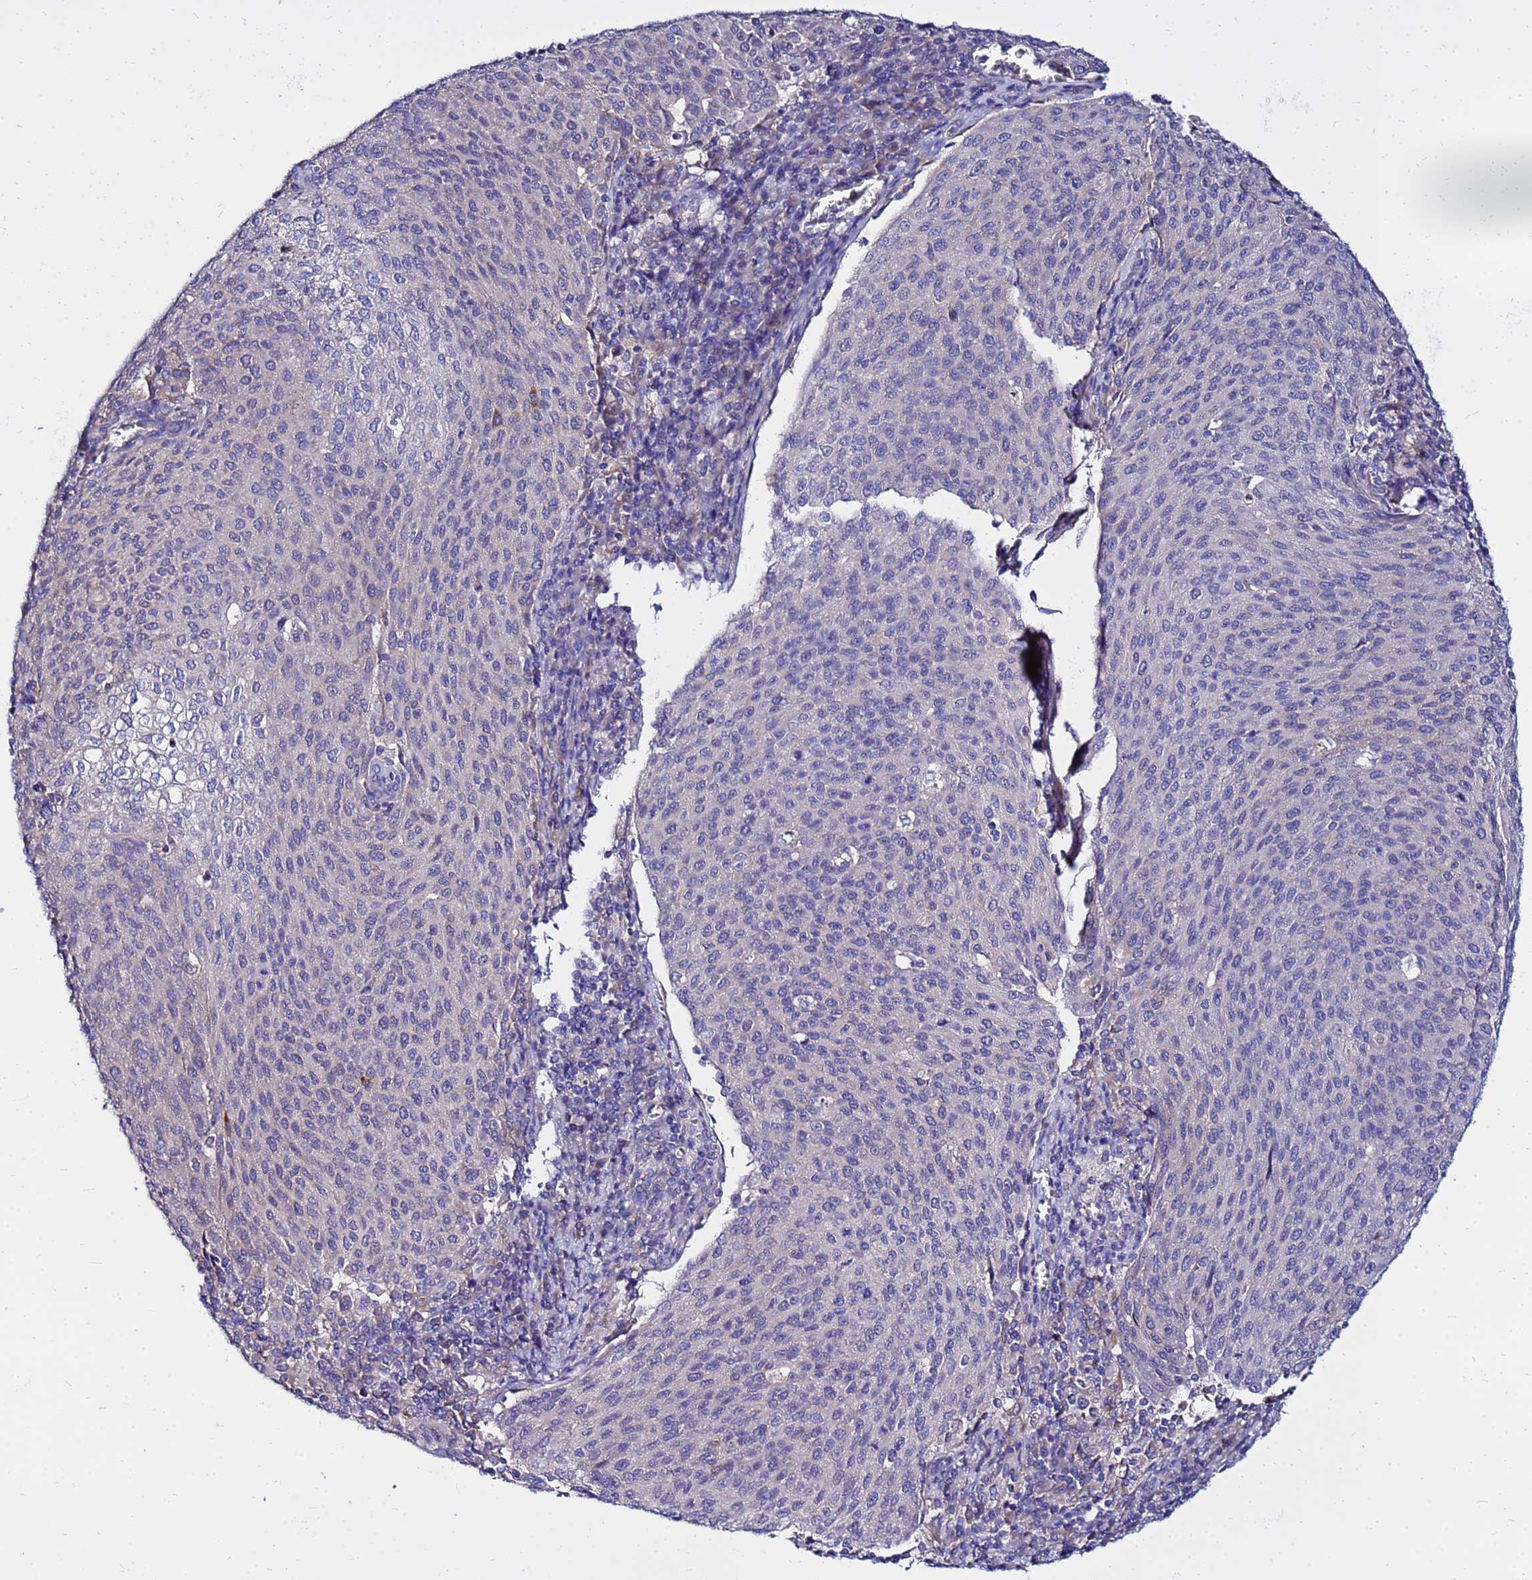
{"staining": {"intensity": "negative", "quantity": "none", "location": "none"}, "tissue": "cervical cancer", "cell_type": "Tumor cells", "image_type": "cancer", "snomed": [{"axis": "morphology", "description": "Squamous cell carcinoma, NOS"}, {"axis": "topography", "description": "Cervix"}], "caption": "Human cervical cancer stained for a protein using IHC reveals no expression in tumor cells.", "gene": "HERC5", "patient": {"sex": "female", "age": 46}}